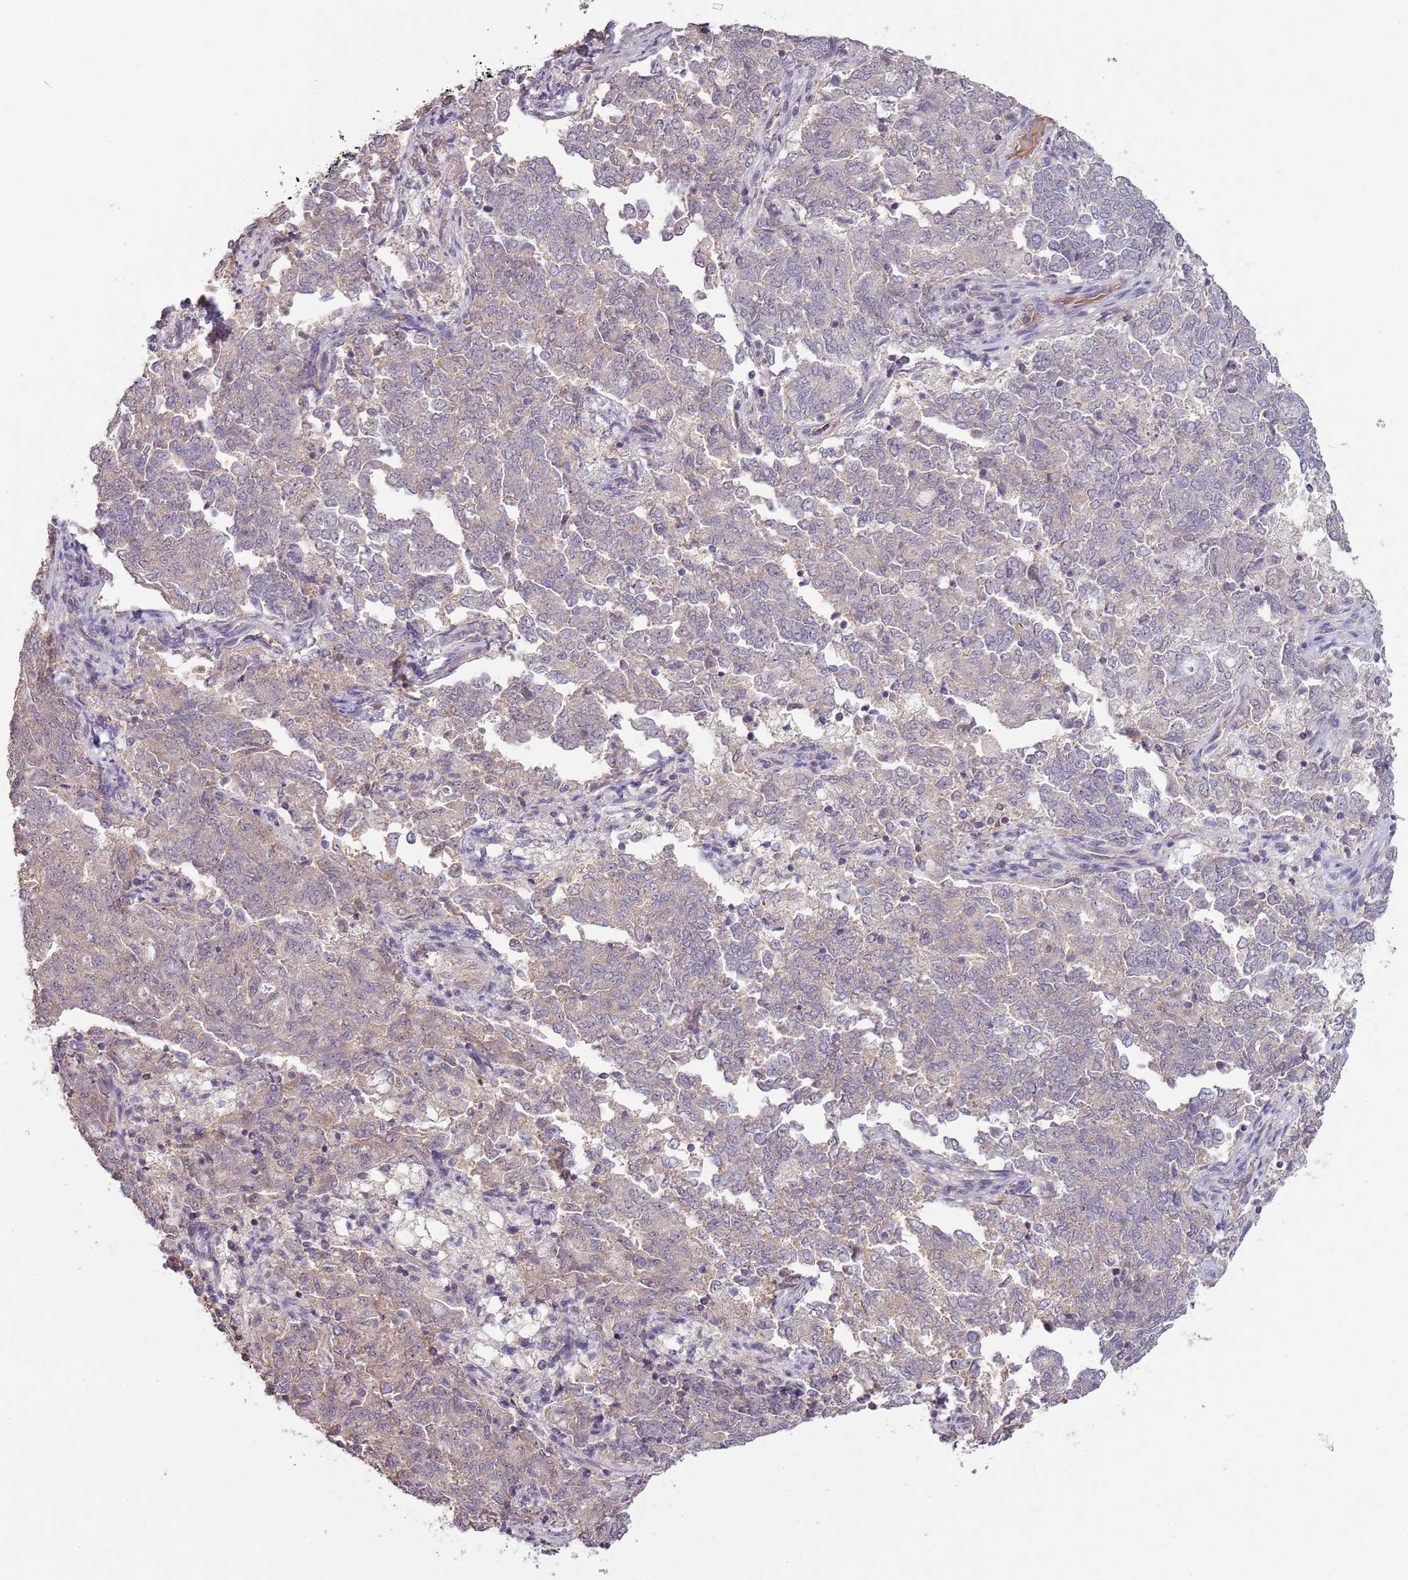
{"staining": {"intensity": "weak", "quantity": "<25%", "location": "cytoplasmic/membranous"}, "tissue": "endometrial cancer", "cell_type": "Tumor cells", "image_type": "cancer", "snomed": [{"axis": "morphology", "description": "Adenocarcinoma, NOS"}, {"axis": "topography", "description": "Endometrium"}], "caption": "This micrograph is of endometrial adenocarcinoma stained with IHC to label a protein in brown with the nuclei are counter-stained blue. There is no positivity in tumor cells.", "gene": "TEKT4", "patient": {"sex": "female", "age": 80}}